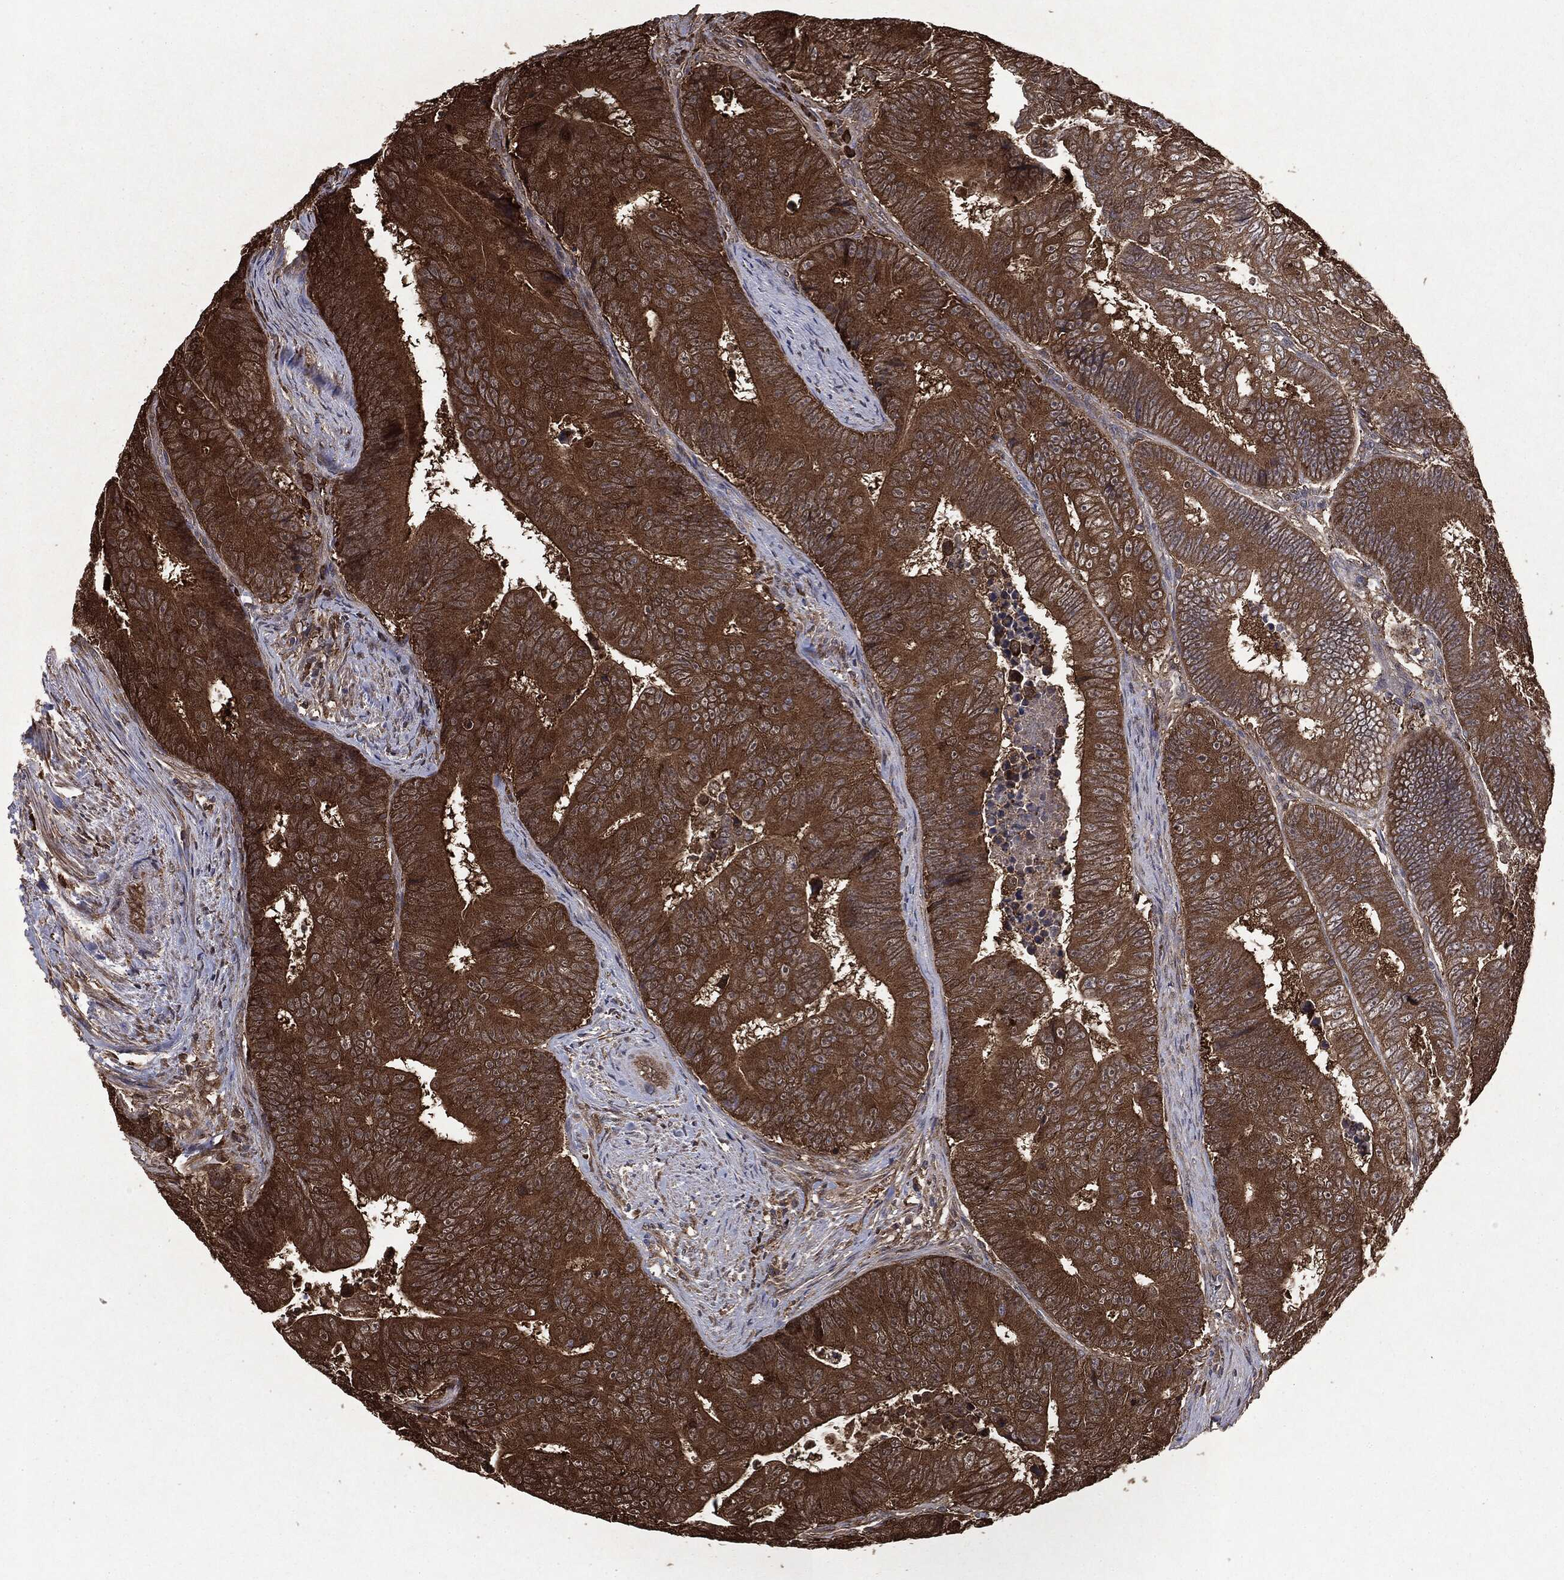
{"staining": {"intensity": "strong", "quantity": ">75%", "location": "cytoplasmic/membranous"}, "tissue": "colorectal cancer", "cell_type": "Tumor cells", "image_type": "cancer", "snomed": [{"axis": "morphology", "description": "Adenocarcinoma, NOS"}, {"axis": "topography", "description": "Colon"}], "caption": "Human colorectal adenocarcinoma stained with a brown dye displays strong cytoplasmic/membranous positive expression in approximately >75% of tumor cells.", "gene": "NME1", "patient": {"sex": "female", "age": 48}}